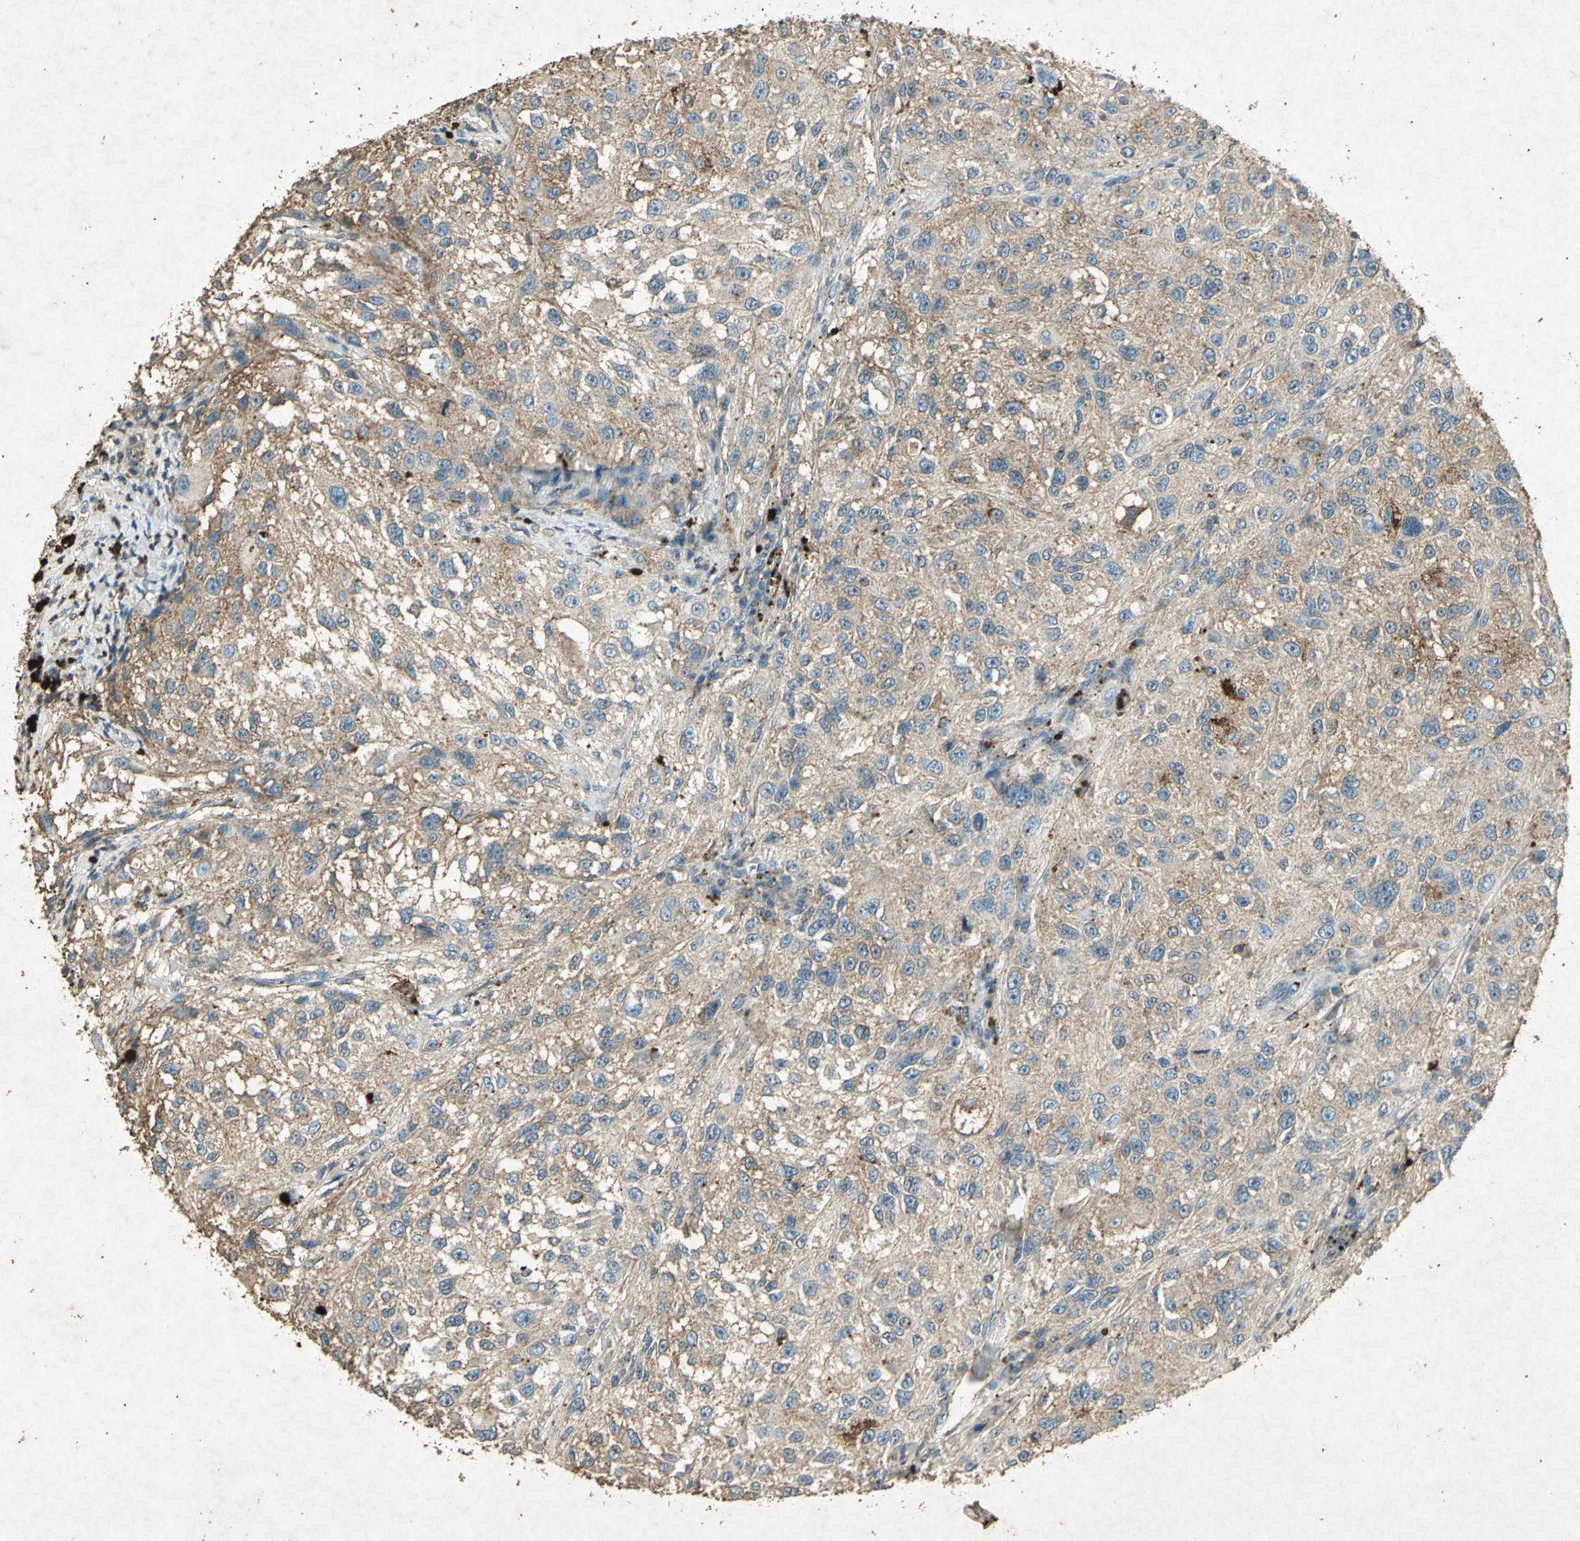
{"staining": {"intensity": "weak", "quantity": ">75%", "location": "cytoplasmic/membranous"}, "tissue": "melanoma", "cell_type": "Tumor cells", "image_type": "cancer", "snomed": [{"axis": "morphology", "description": "Necrosis, NOS"}, {"axis": "morphology", "description": "Malignant melanoma, NOS"}, {"axis": "topography", "description": "Skin"}], "caption": "Malignant melanoma tissue exhibits weak cytoplasmic/membranous staining in approximately >75% of tumor cells", "gene": "PSEN1", "patient": {"sex": "female", "age": 87}}